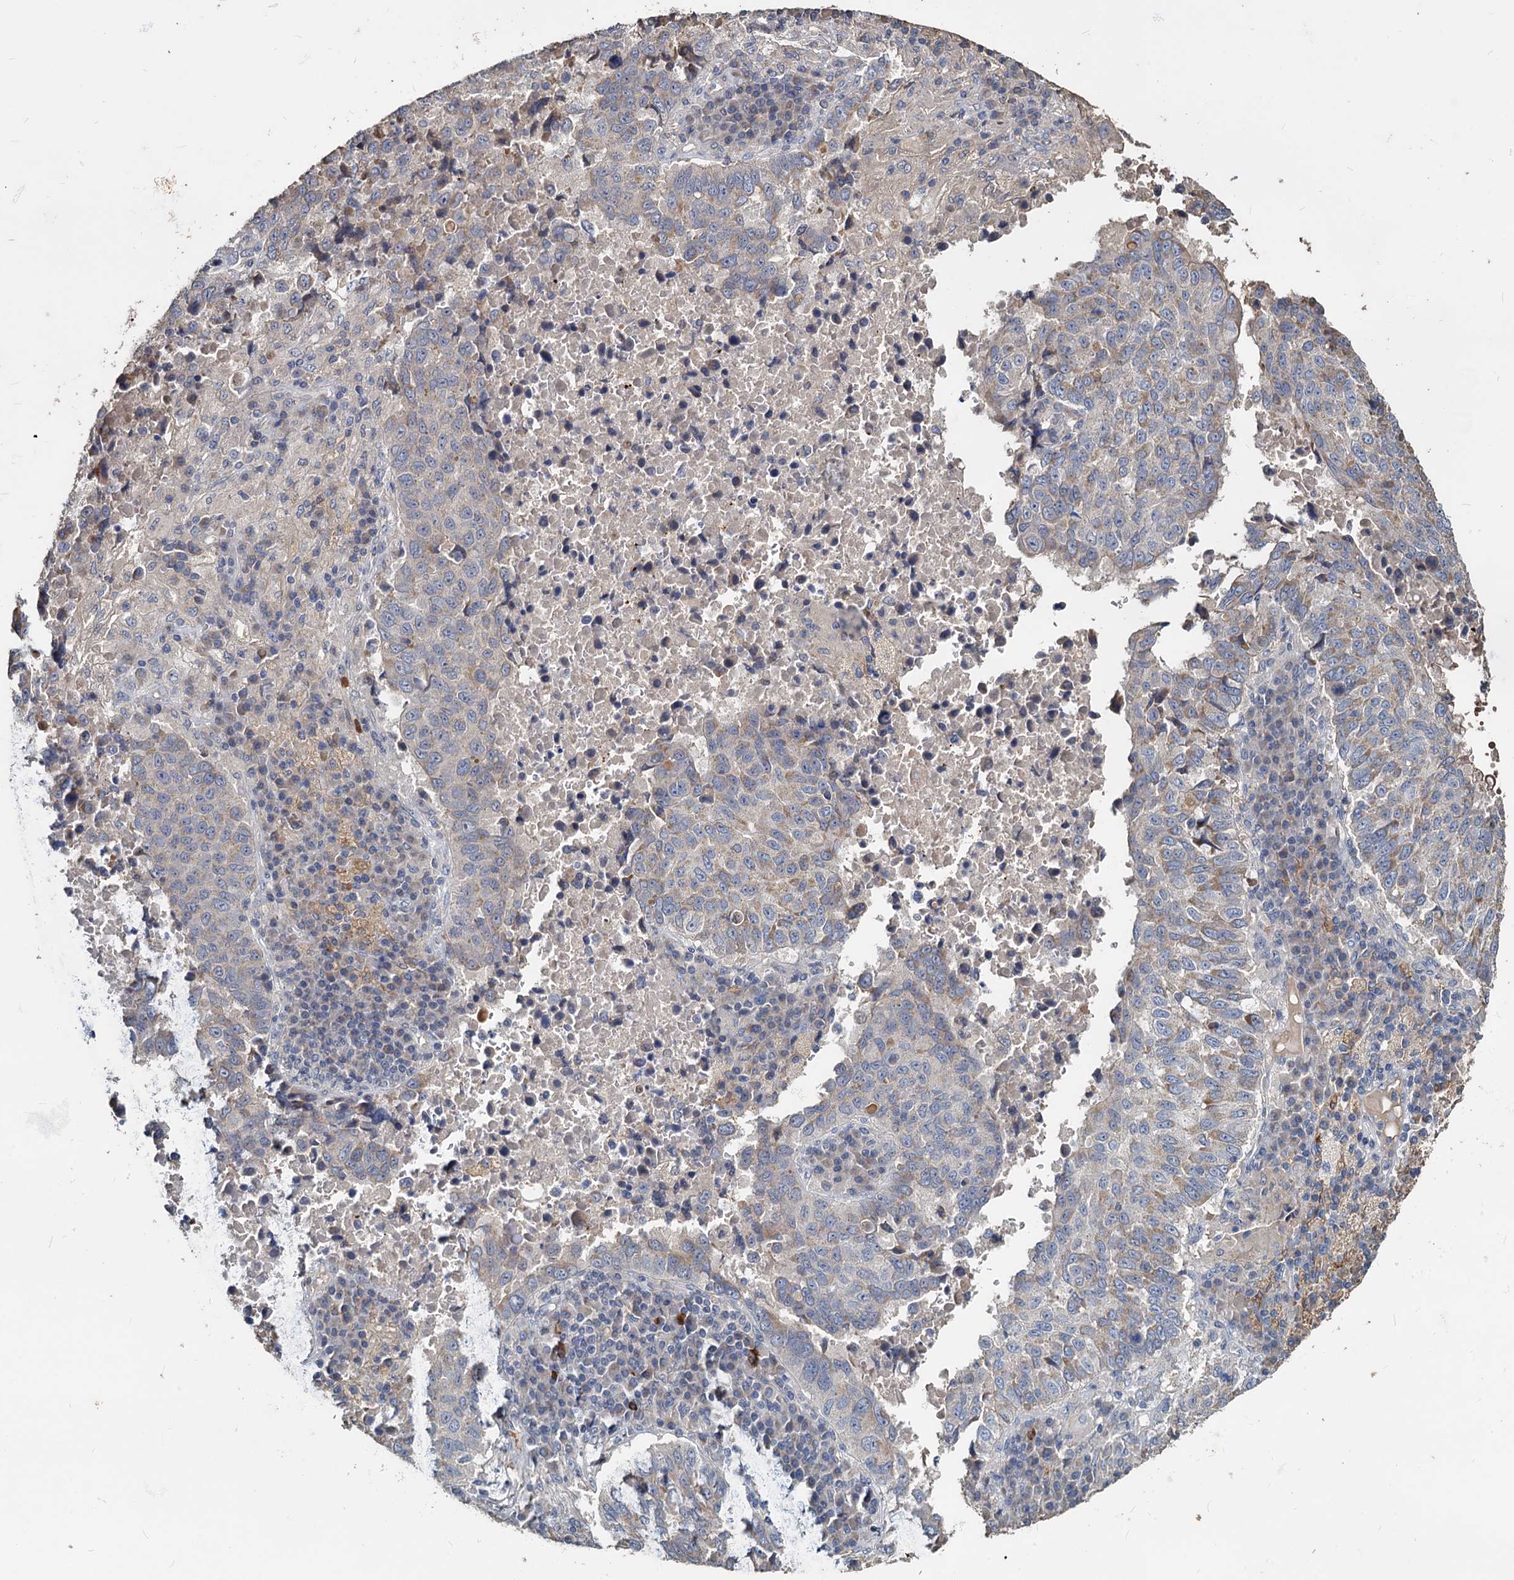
{"staining": {"intensity": "weak", "quantity": "<25%", "location": "cytoplasmic/membranous"}, "tissue": "lung cancer", "cell_type": "Tumor cells", "image_type": "cancer", "snomed": [{"axis": "morphology", "description": "Squamous cell carcinoma, NOS"}, {"axis": "topography", "description": "Lung"}], "caption": "IHC photomicrograph of neoplastic tissue: lung cancer (squamous cell carcinoma) stained with DAB (3,3'-diaminobenzidine) shows no significant protein positivity in tumor cells.", "gene": "DEPDC4", "patient": {"sex": "male", "age": 73}}